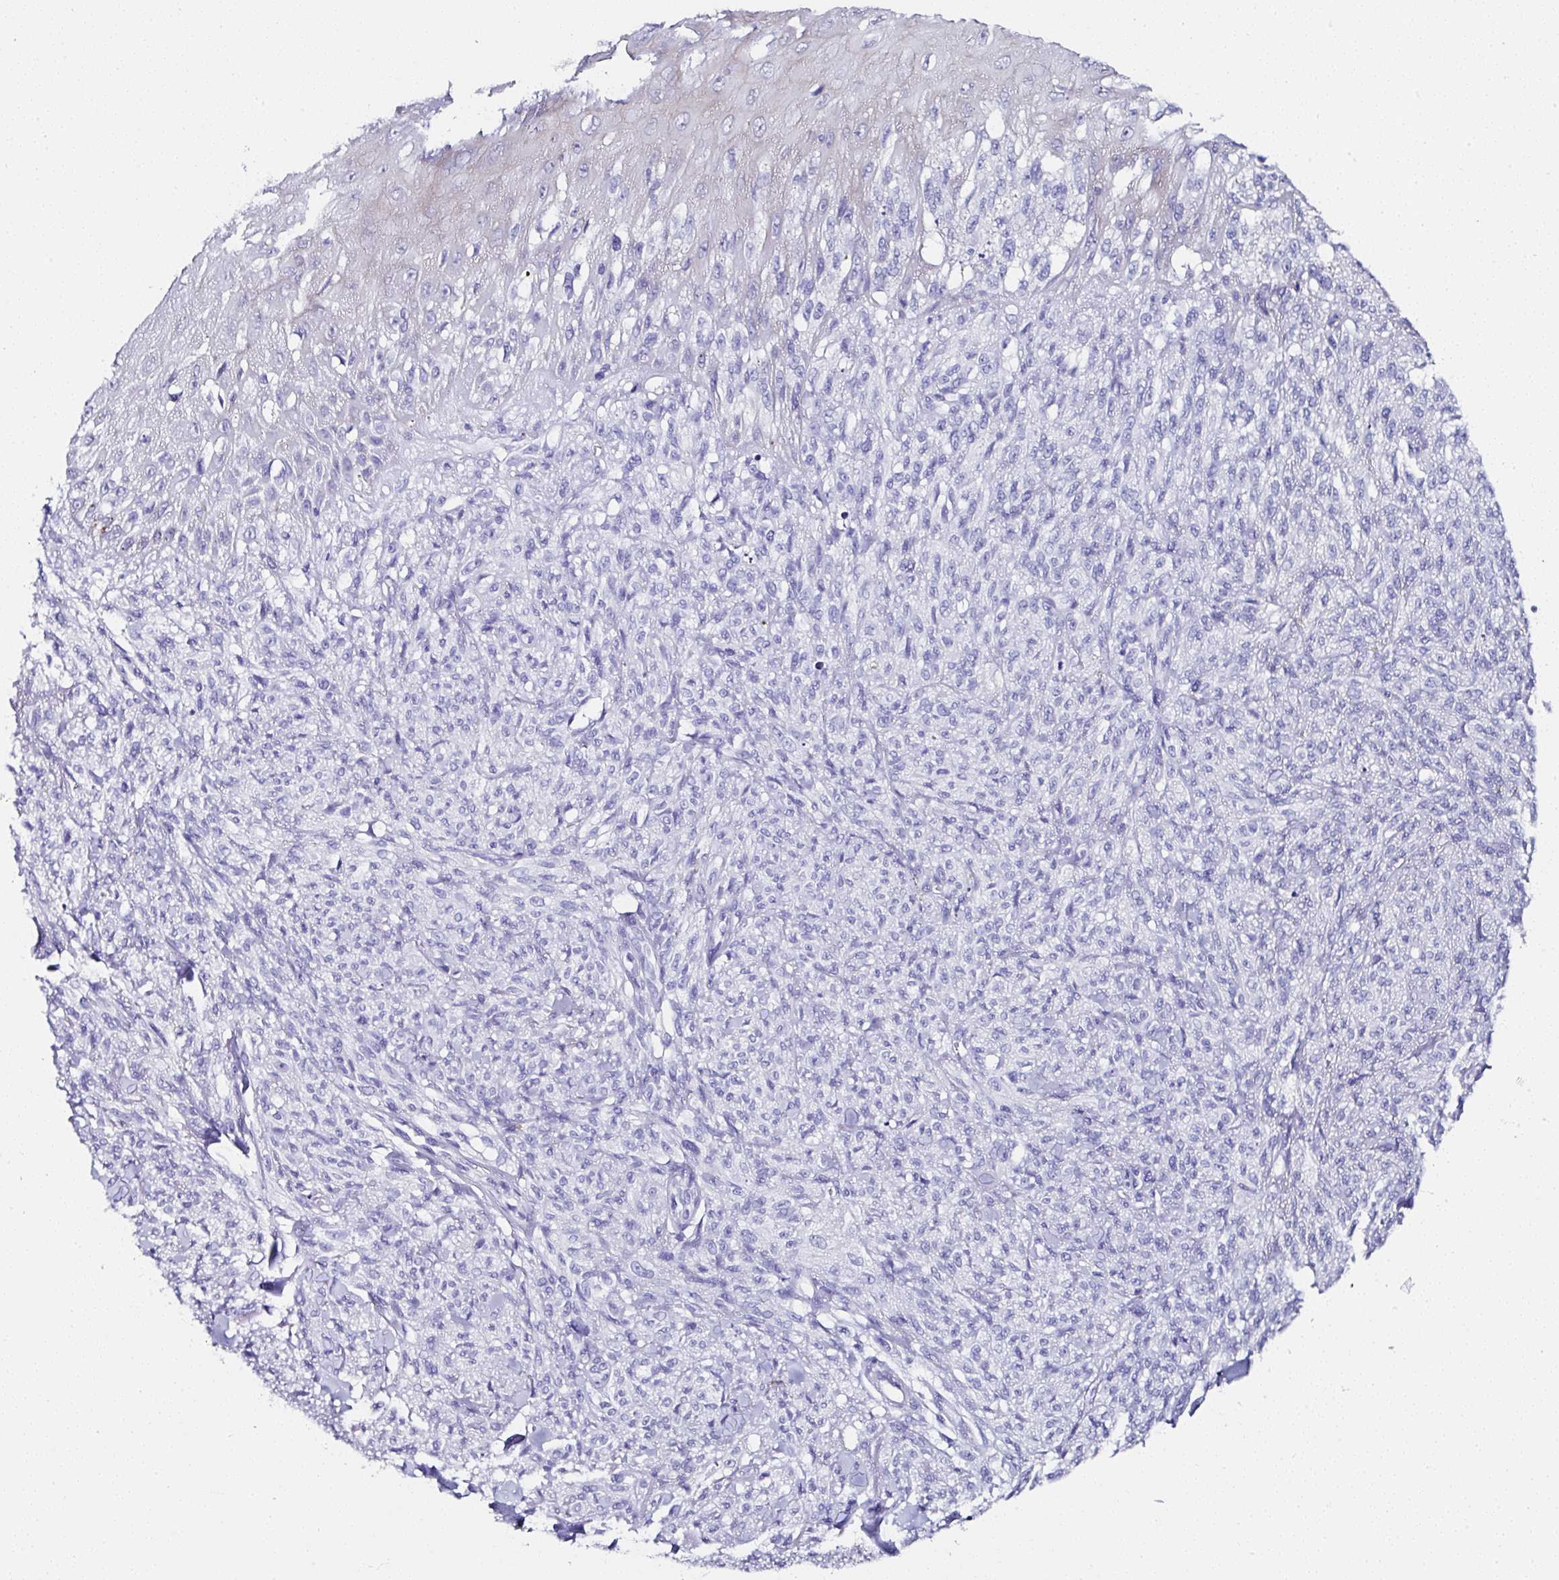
{"staining": {"intensity": "negative", "quantity": "none", "location": "none"}, "tissue": "melanoma", "cell_type": "Tumor cells", "image_type": "cancer", "snomed": [{"axis": "morphology", "description": "Malignant melanoma, NOS"}, {"axis": "topography", "description": "Skin of upper arm"}], "caption": "Histopathology image shows no significant protein staining in tumor cells of melanoma.", "gene": "UGT3A1", "patient": {"sex": "female", "age": 65}}